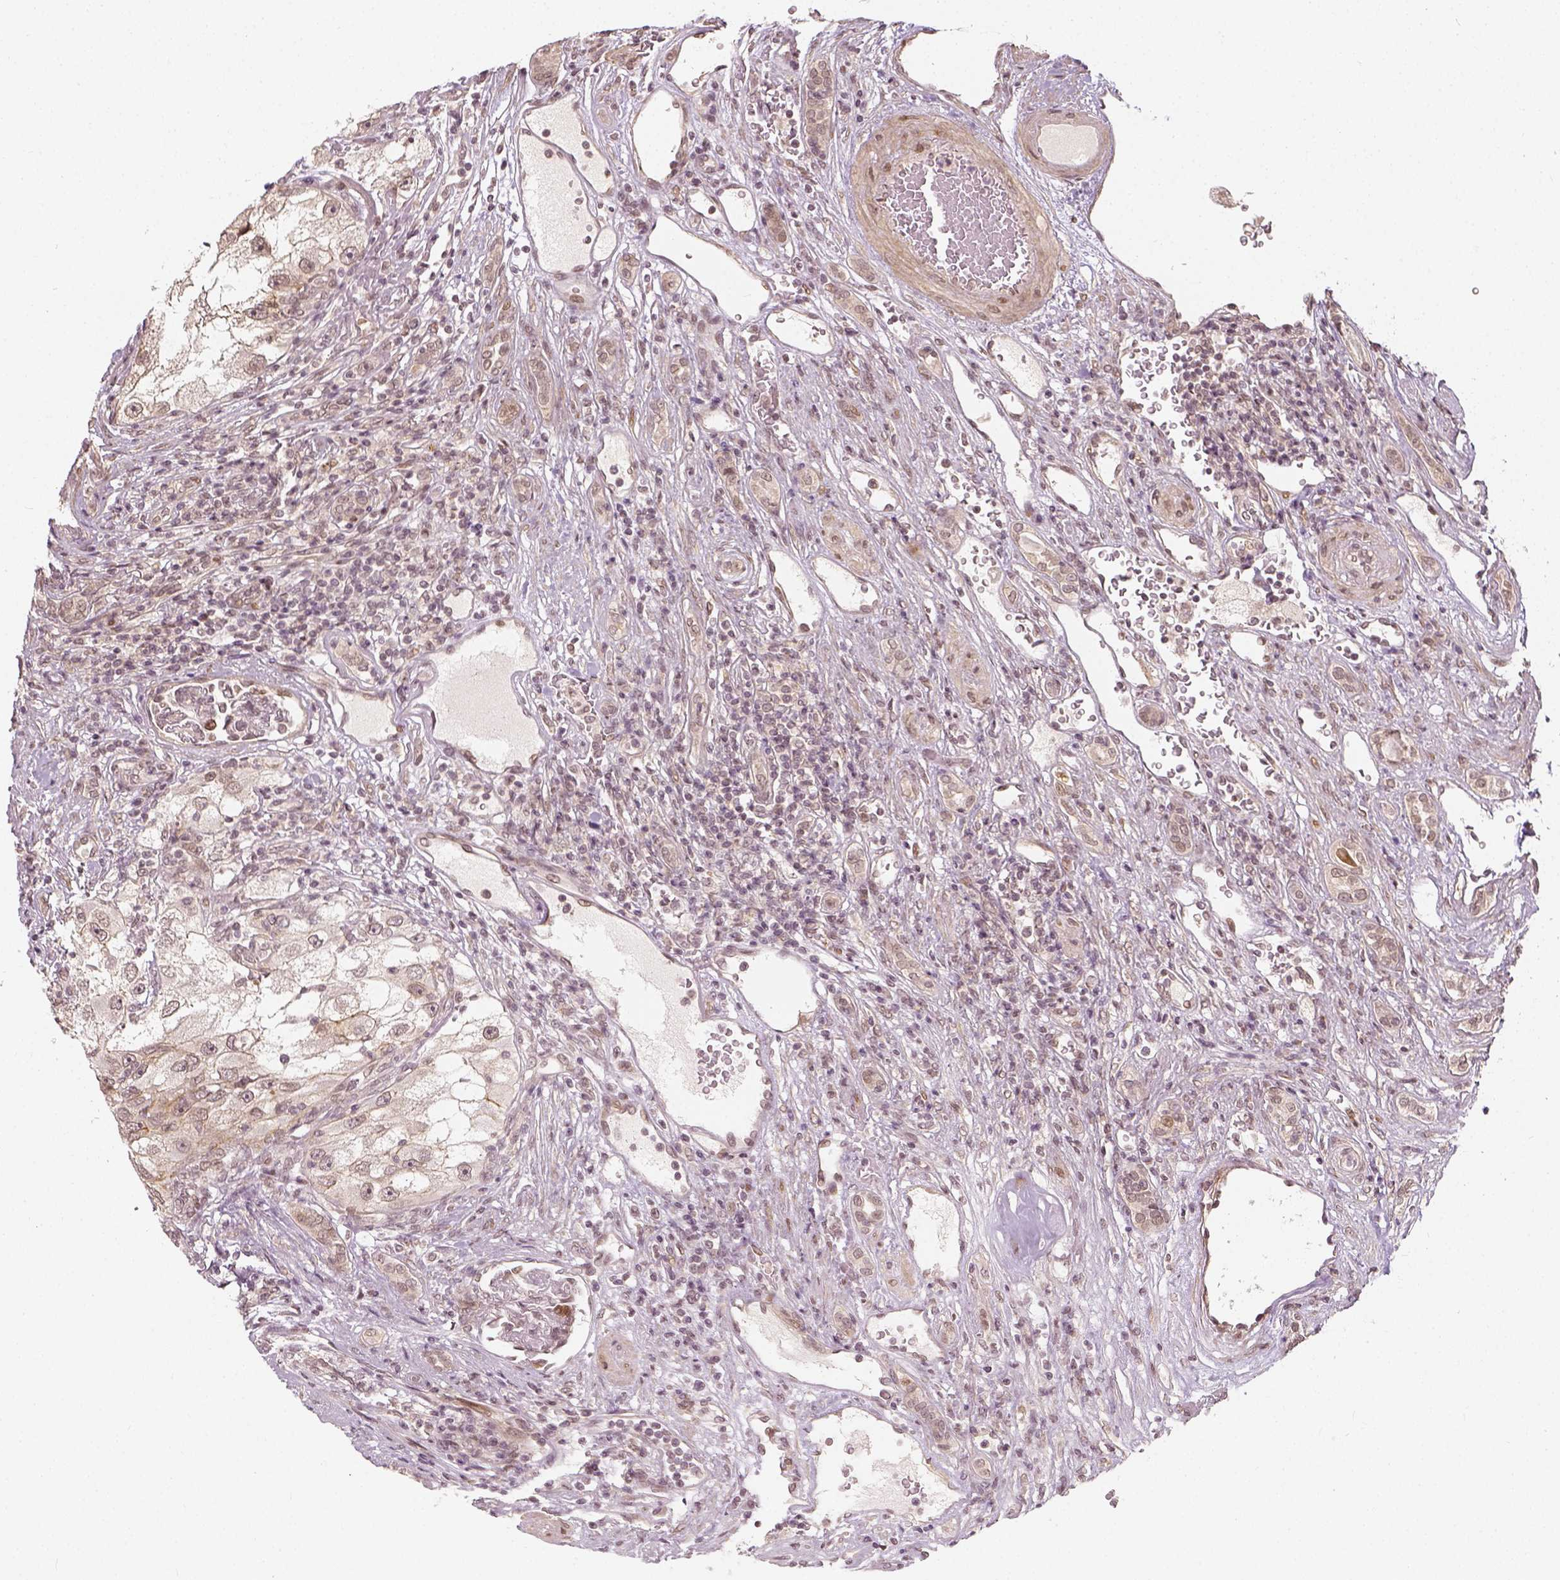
{"staining": {"intensity": "weak", "quantity": "25%-75%", "location": "cytoplasmic/membranous"}, "tissue": "renal cancer", "cell_type": "Tumor cells", "image_type": "cancer", "snomed": [{"axis": "morphology", "description": "Adenocarcinoma, NOS"}, {"axis": "topography", "description": "Kidney"}], "caption": "DAB immunohistochemical staining of human adenocarcinoma (renal) exhibits weak cytoplasmic/membranous protein positivity in about 25%-75% of tumor cells.", "gene": "ZMAT3", "patient": {"sex": "male", "age": 63}}